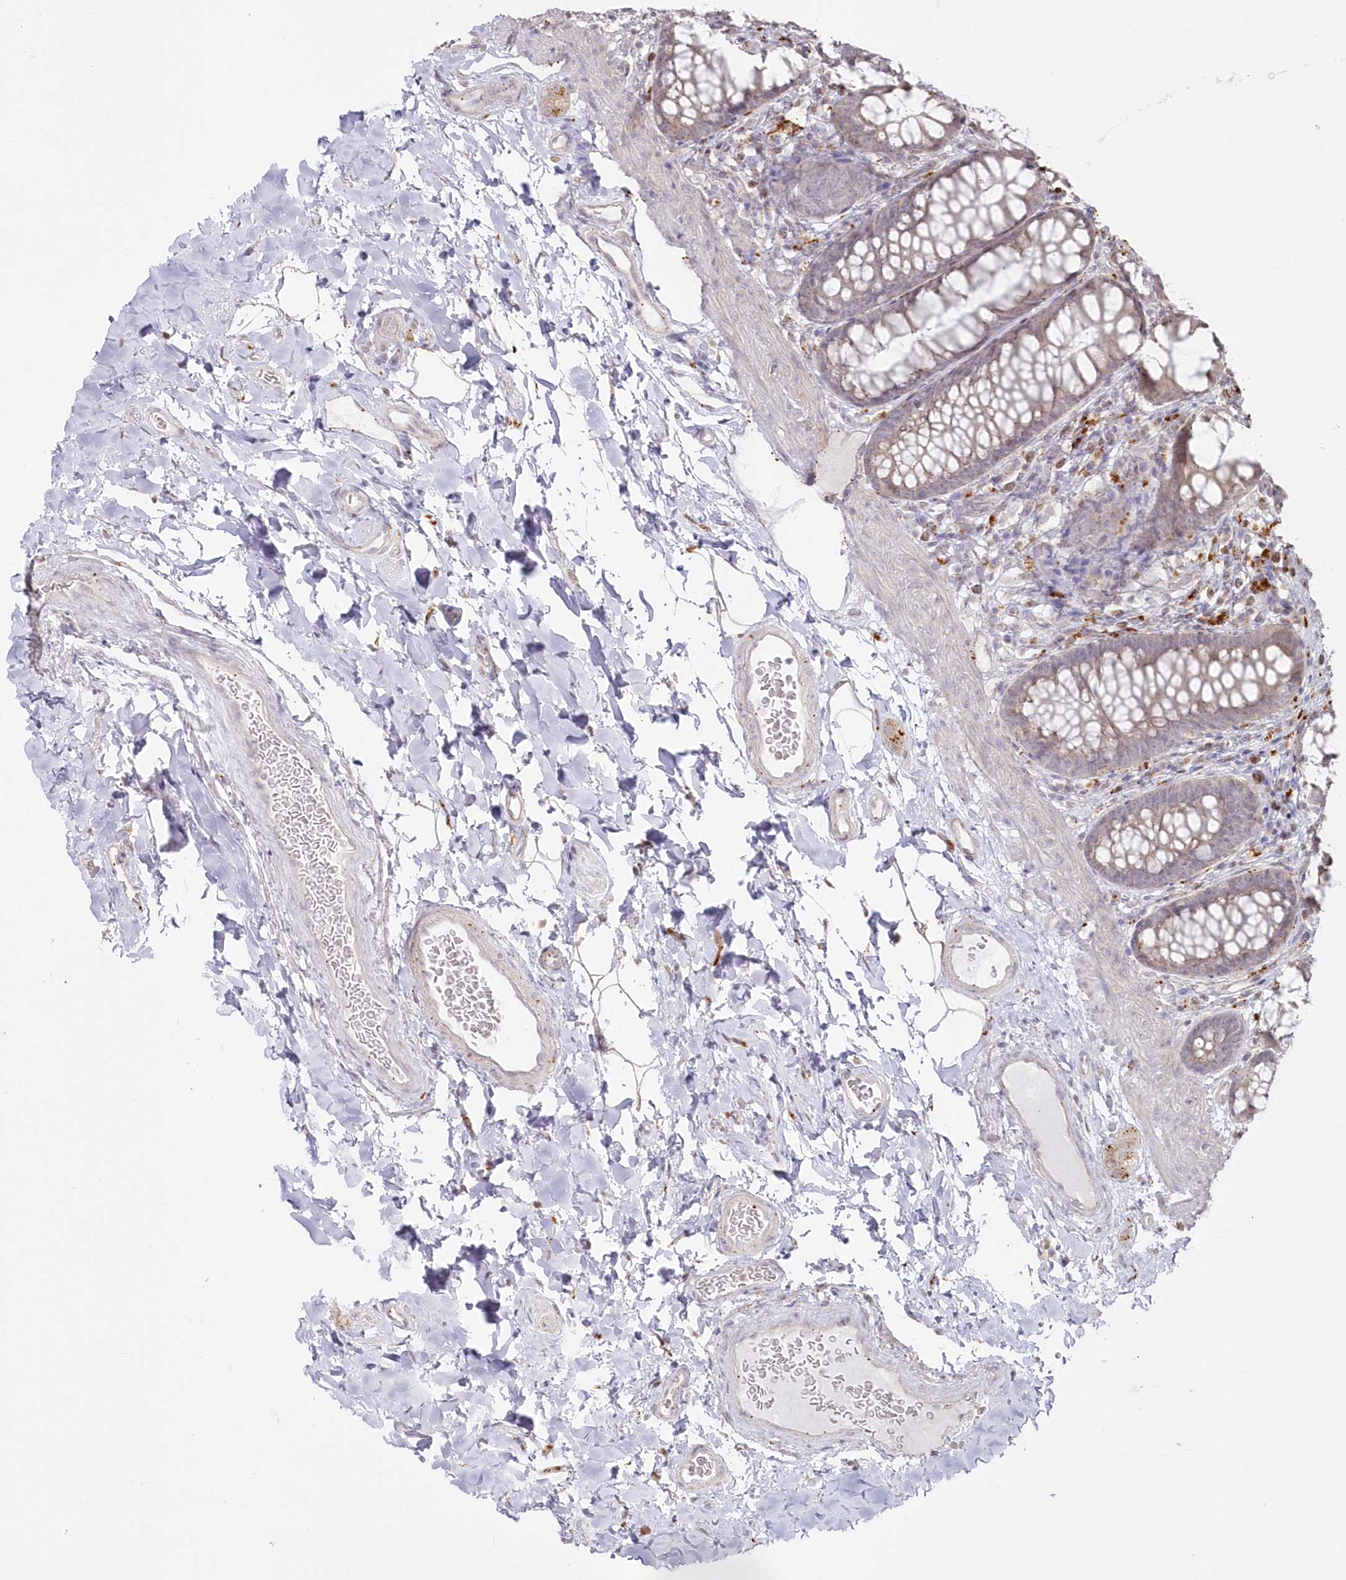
{"staining": {"intensity": "negative", "quantity": "none", "location": "none"}, "tissue": "colon", "cell_type": "Endothelial cells", "image_type": "normal", "snomed": [{"axis": "morphology", "description": "Normal tissue, NOS"}, {"axis": "topography", "description": "Colon"}], "caption": "Protein analysis of unremarkable colon shows no significant expression in endothelial cells. (DAB (3,3'-diaminobenzidine) IHC with hematoxylin counter stain).", "gene": "ARSB", "patient": {"sex": "female", "age": 62}}